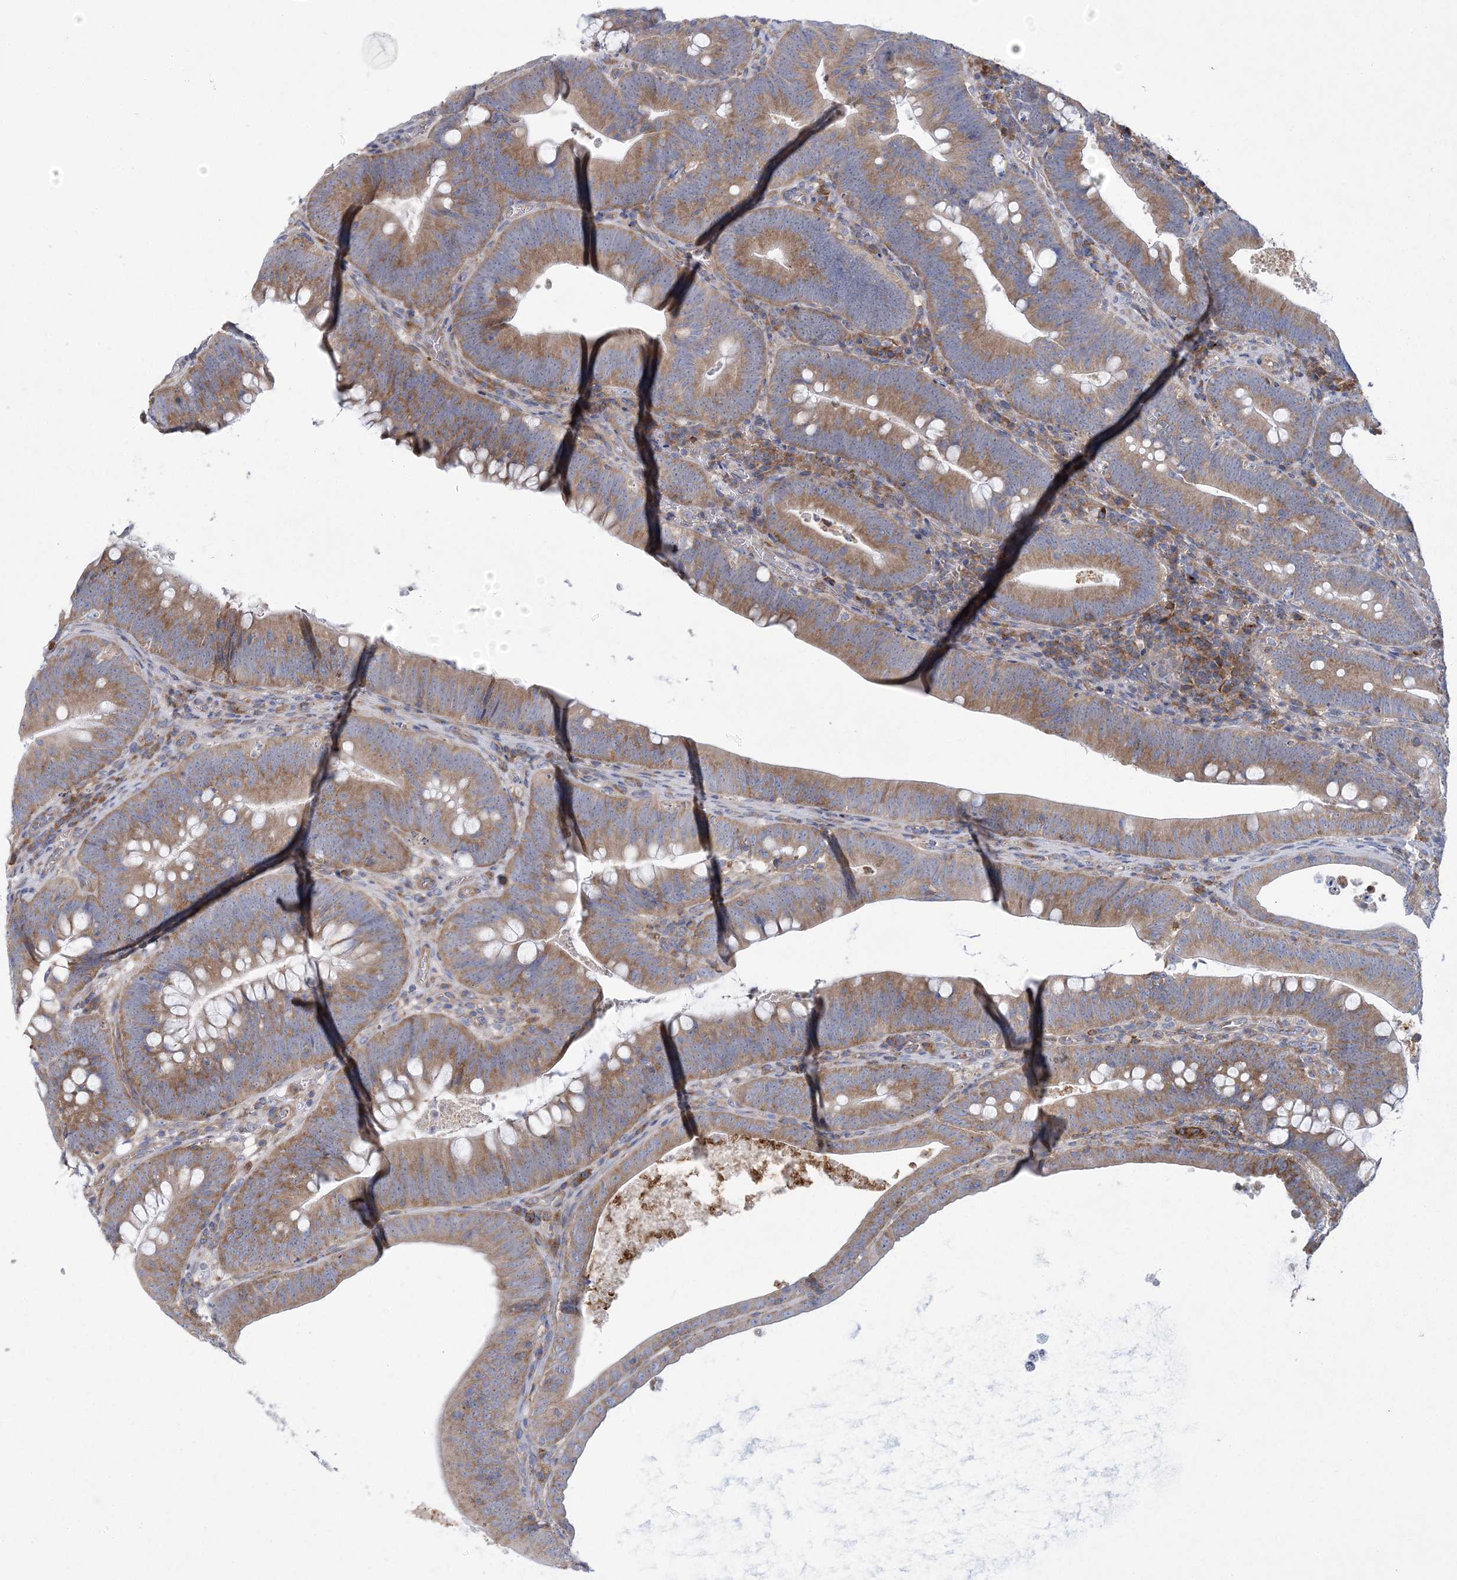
{"staining": {"intensity": "moderate", "quantity": ">75%", "location": "cytoplasmic/membranous"}, "tissue": "colorectal cancer", "cell_type": "Tumor cells", "image_type": "cancer", "snomed": [{"axis": "morphology", "description": "Normal tissue, NOS"}, {"axis": "topography", "description": "Colon"}], "caption": "Colorectal cancer stained with a protein marker reveals moderate staining in tumor cells.", "gene": "ARSJ", "patient": {"sex": "female", "age": 82}}